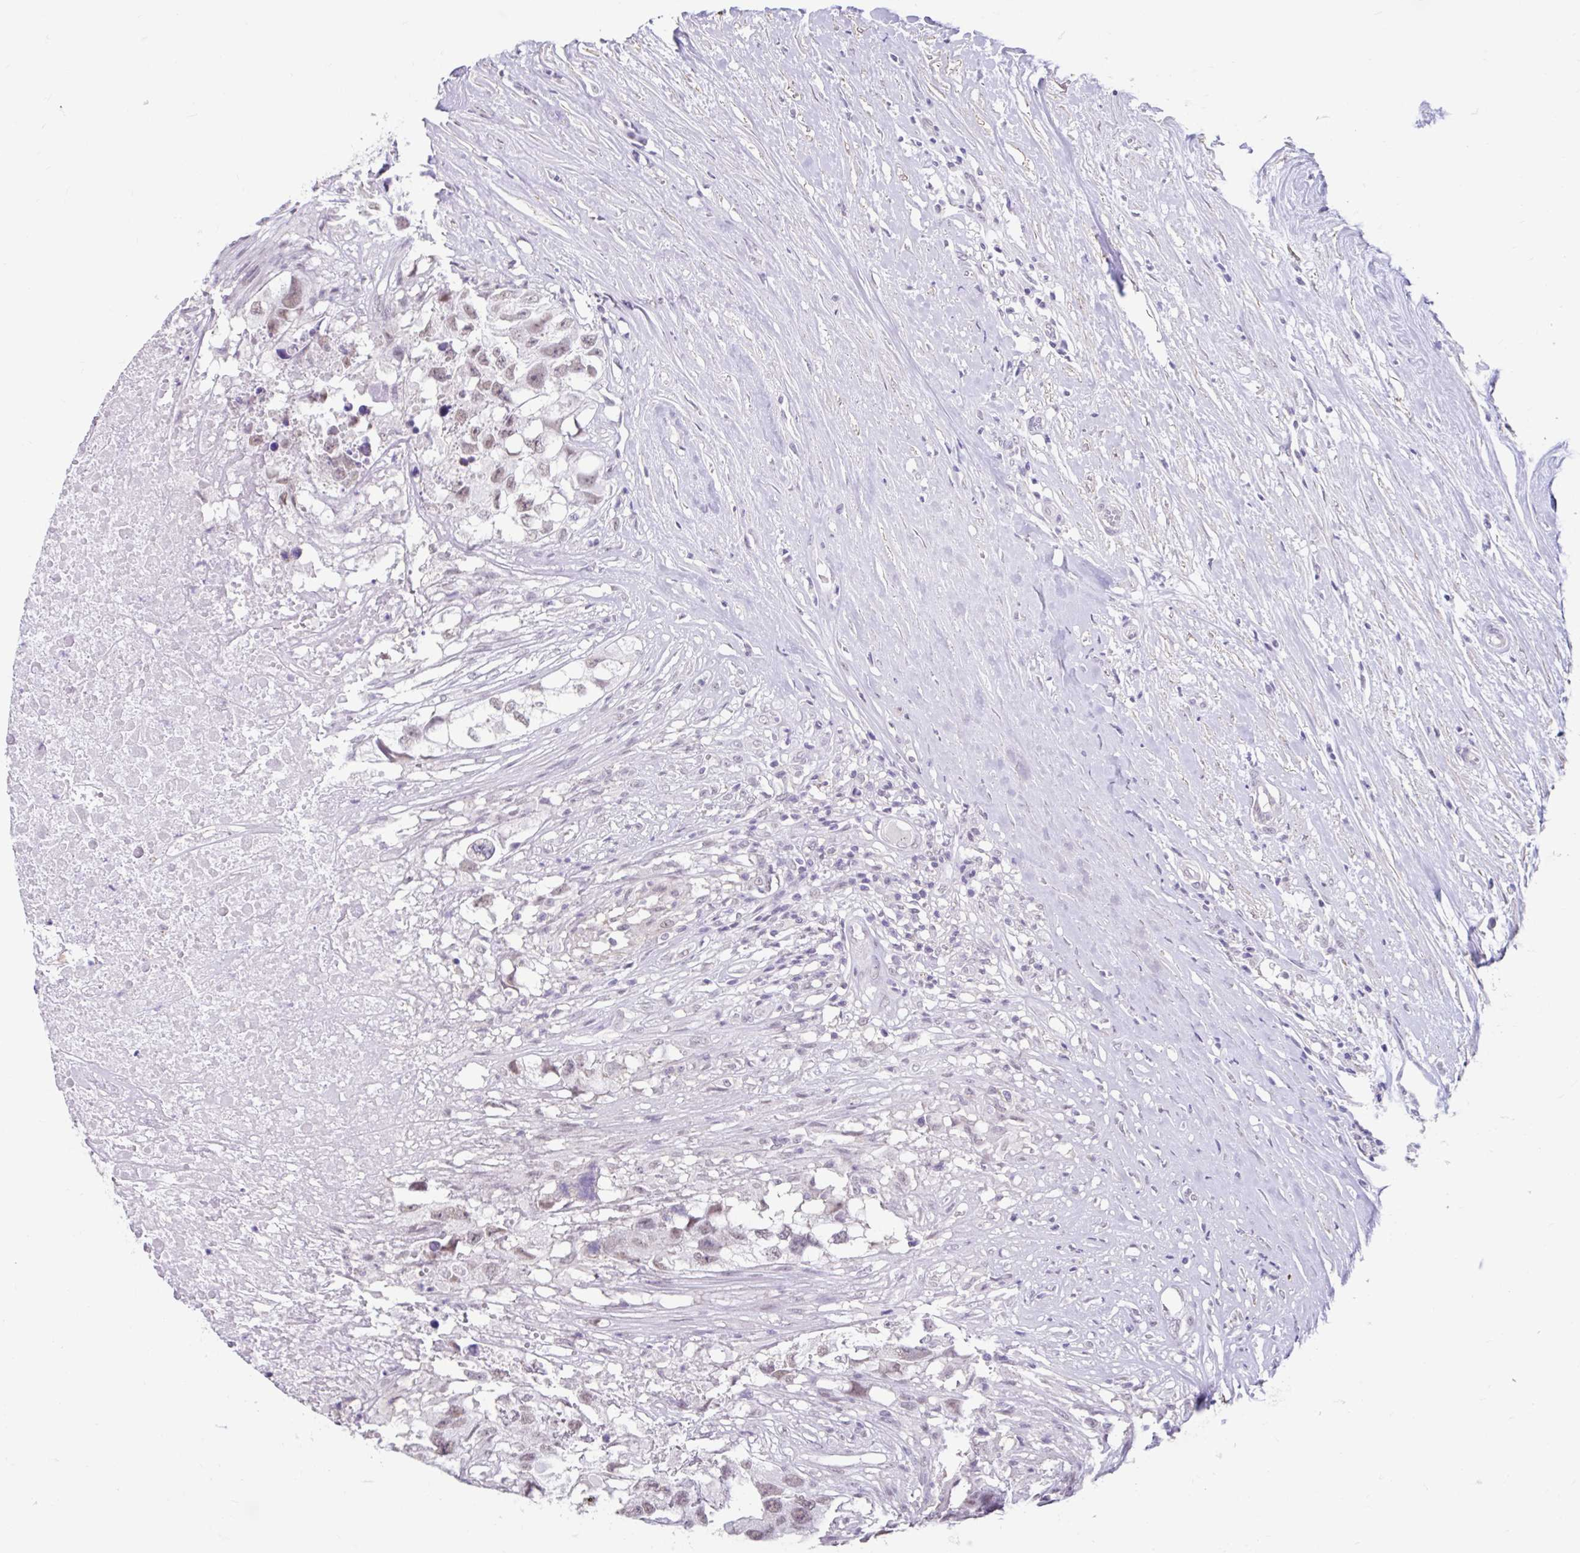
{"staining": {"intensity": "weak", "quantity": "25%-75%", "location": "nuclear"}, "tissue": "testis cancer", "cell_type": "Tumor cells", "image_type": "cancer", "snomed": [{"axis": "morphology", "description": "Carcinoma, Embryonal, NOS"}, {"axis": "topography", "description": "Testis"}], "caption": "High-power microscopy captured an IHC micrograph of testis cancer (embryonal carcinoma), revealing weak nuclear positivity in approximately 25%-75% of tumor cells.", "gene": "DCAF17", "patient": {"sex": "male", "age": 83}}